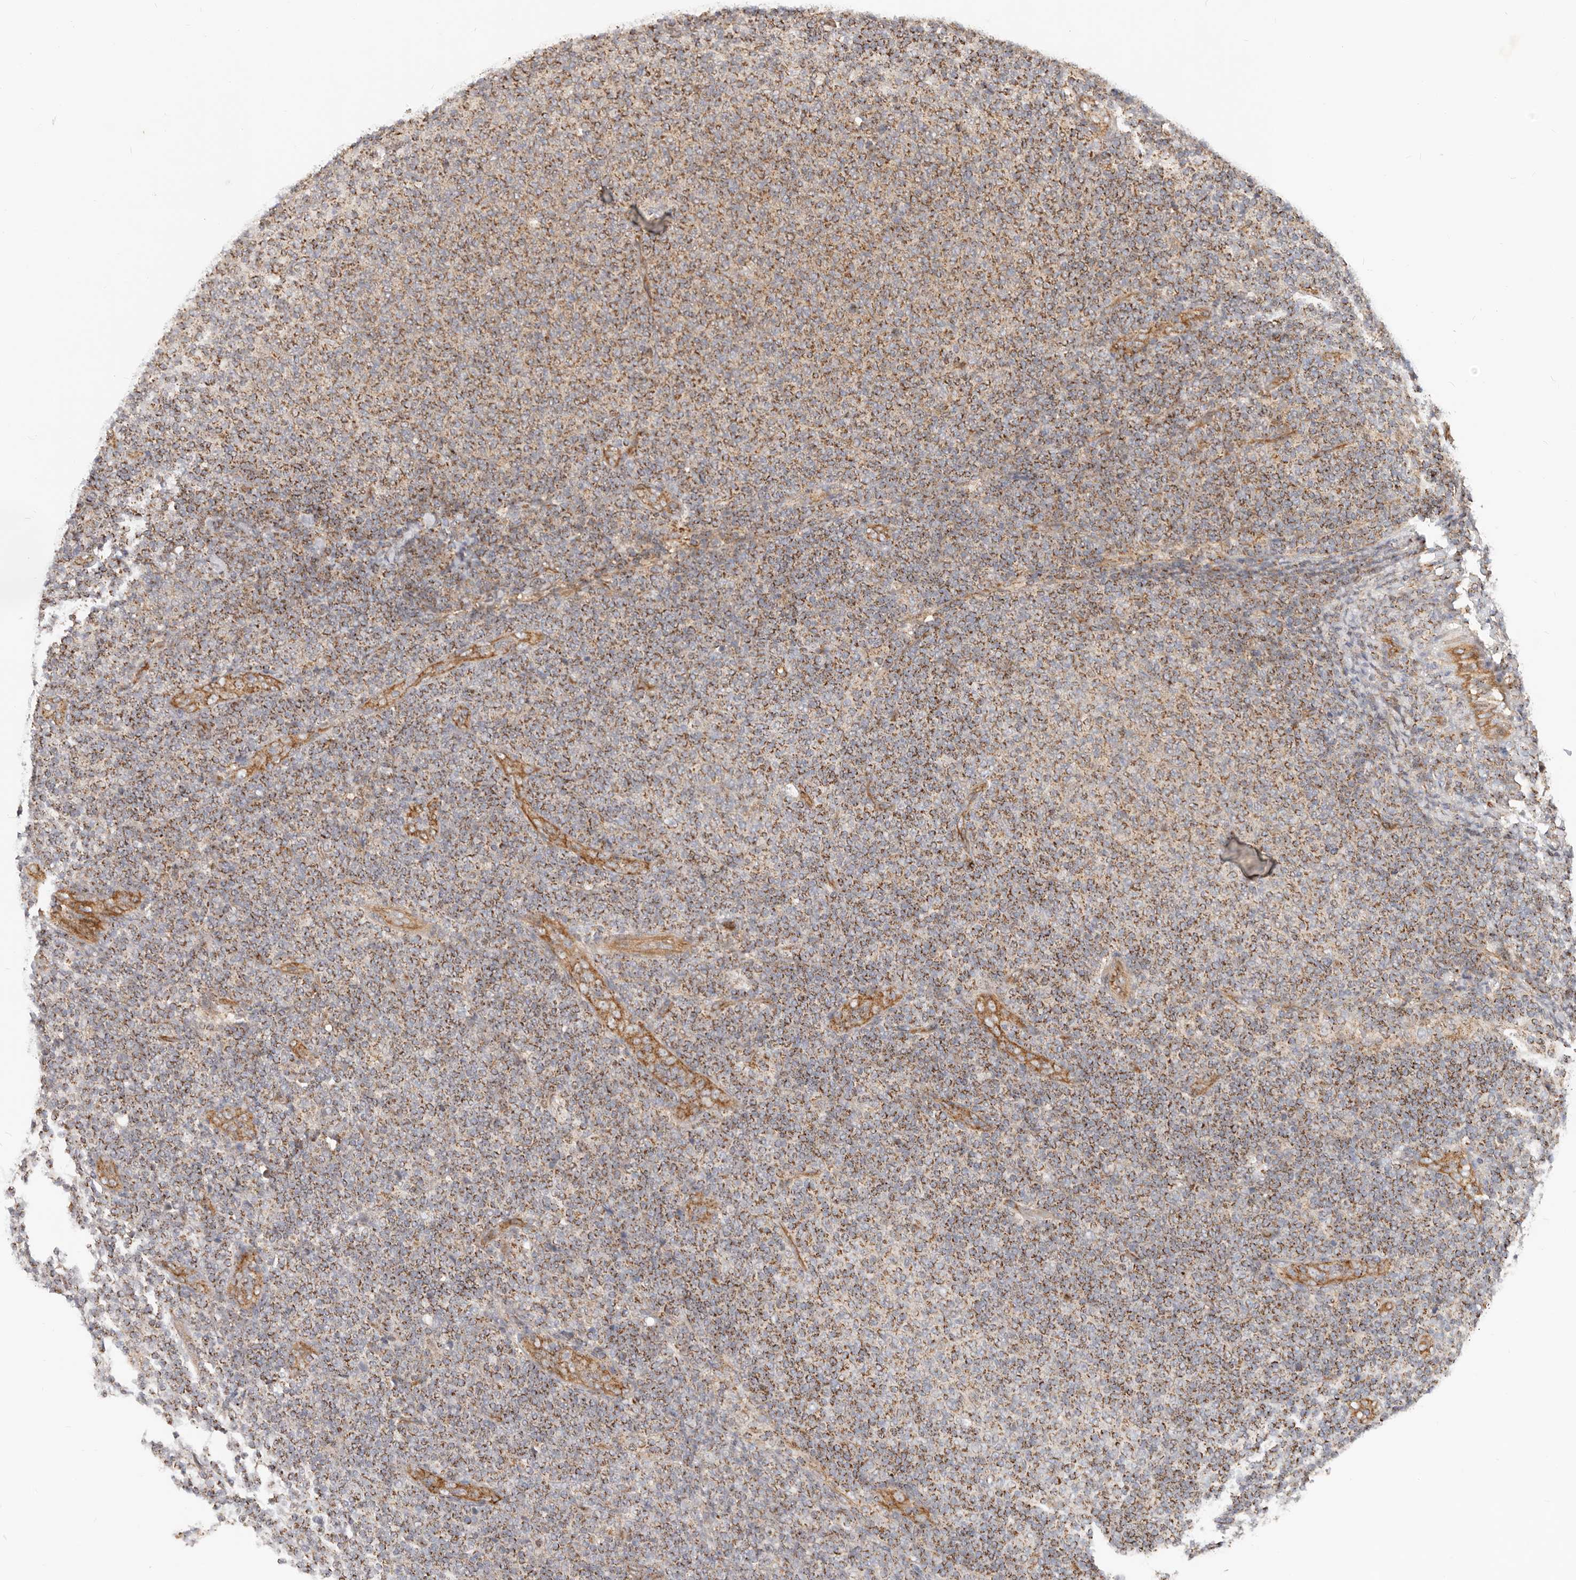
{"staining": {"intensity": "strong", "quantity": ">75%", "location": "cytoplasmic/membranous"}, "tissue": "lymphoma", "cell_type": "Tumor cells", "image_type": "cancer", "snomed": [{"axis": "morphology", "description": "Malignant lymphoma, non-Hodgkin's type, Low grade"}, {"axis": "topography", "description": "Lymph node"}], "caption": "A brown stain shows strong cytoplasmic/membranous positivity of a protein in human malignant lymphoma, non-Hodgkin's type (low-grade) tumor cells. (DAB (3,3'-diaminobenzidine) = brown stain, brightfield microscopy at high magnification).", "gene": "USP49", "patient": {"sex": "male", "age": 66}}